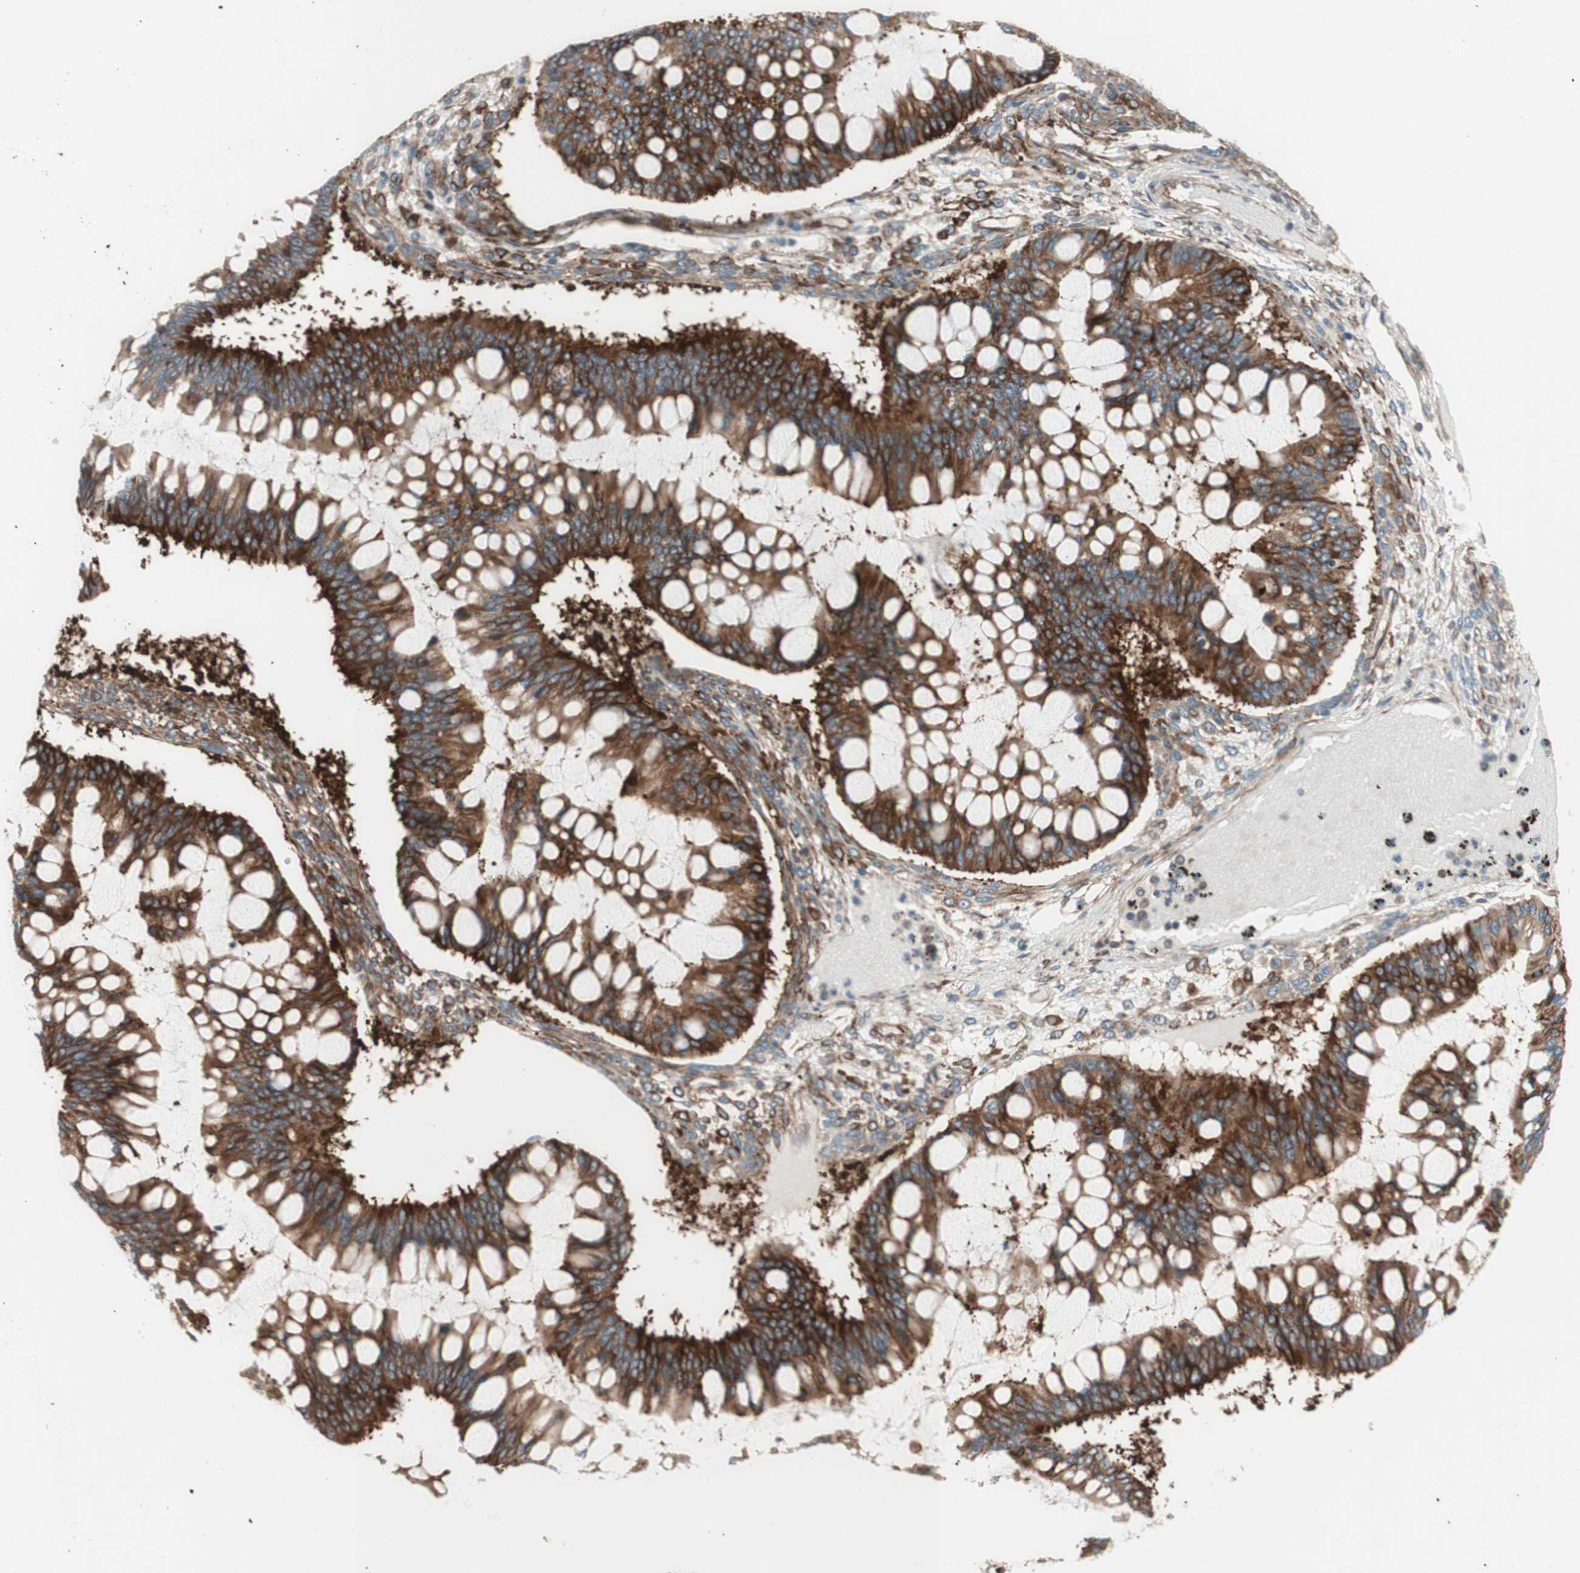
{"staining": {"intensity": "strong", "quantity": ">75%", "location": "cytoplasmic/membranous"}, "tissue": "ovarian cancer", "cell_type": "Tumor cells", "image_type": "cancer", "snomed": [{"axis": "morphology", "description": "Cystadenocarcinoma, mucinous, NOS"}, {"axis": "topography", "description": "Ovary"}], "caption": "A histopathology image of mucinous cystadenocarcinoma (ovarian) stained for a protein exhibits strong cytoplasmic/membranous brown staining in tumor cells. (brown staining indicates protein expression, while blue staining denotes nuclei).", "gene": "CCN4", "patient": {"sex": "female", "age": 73}}